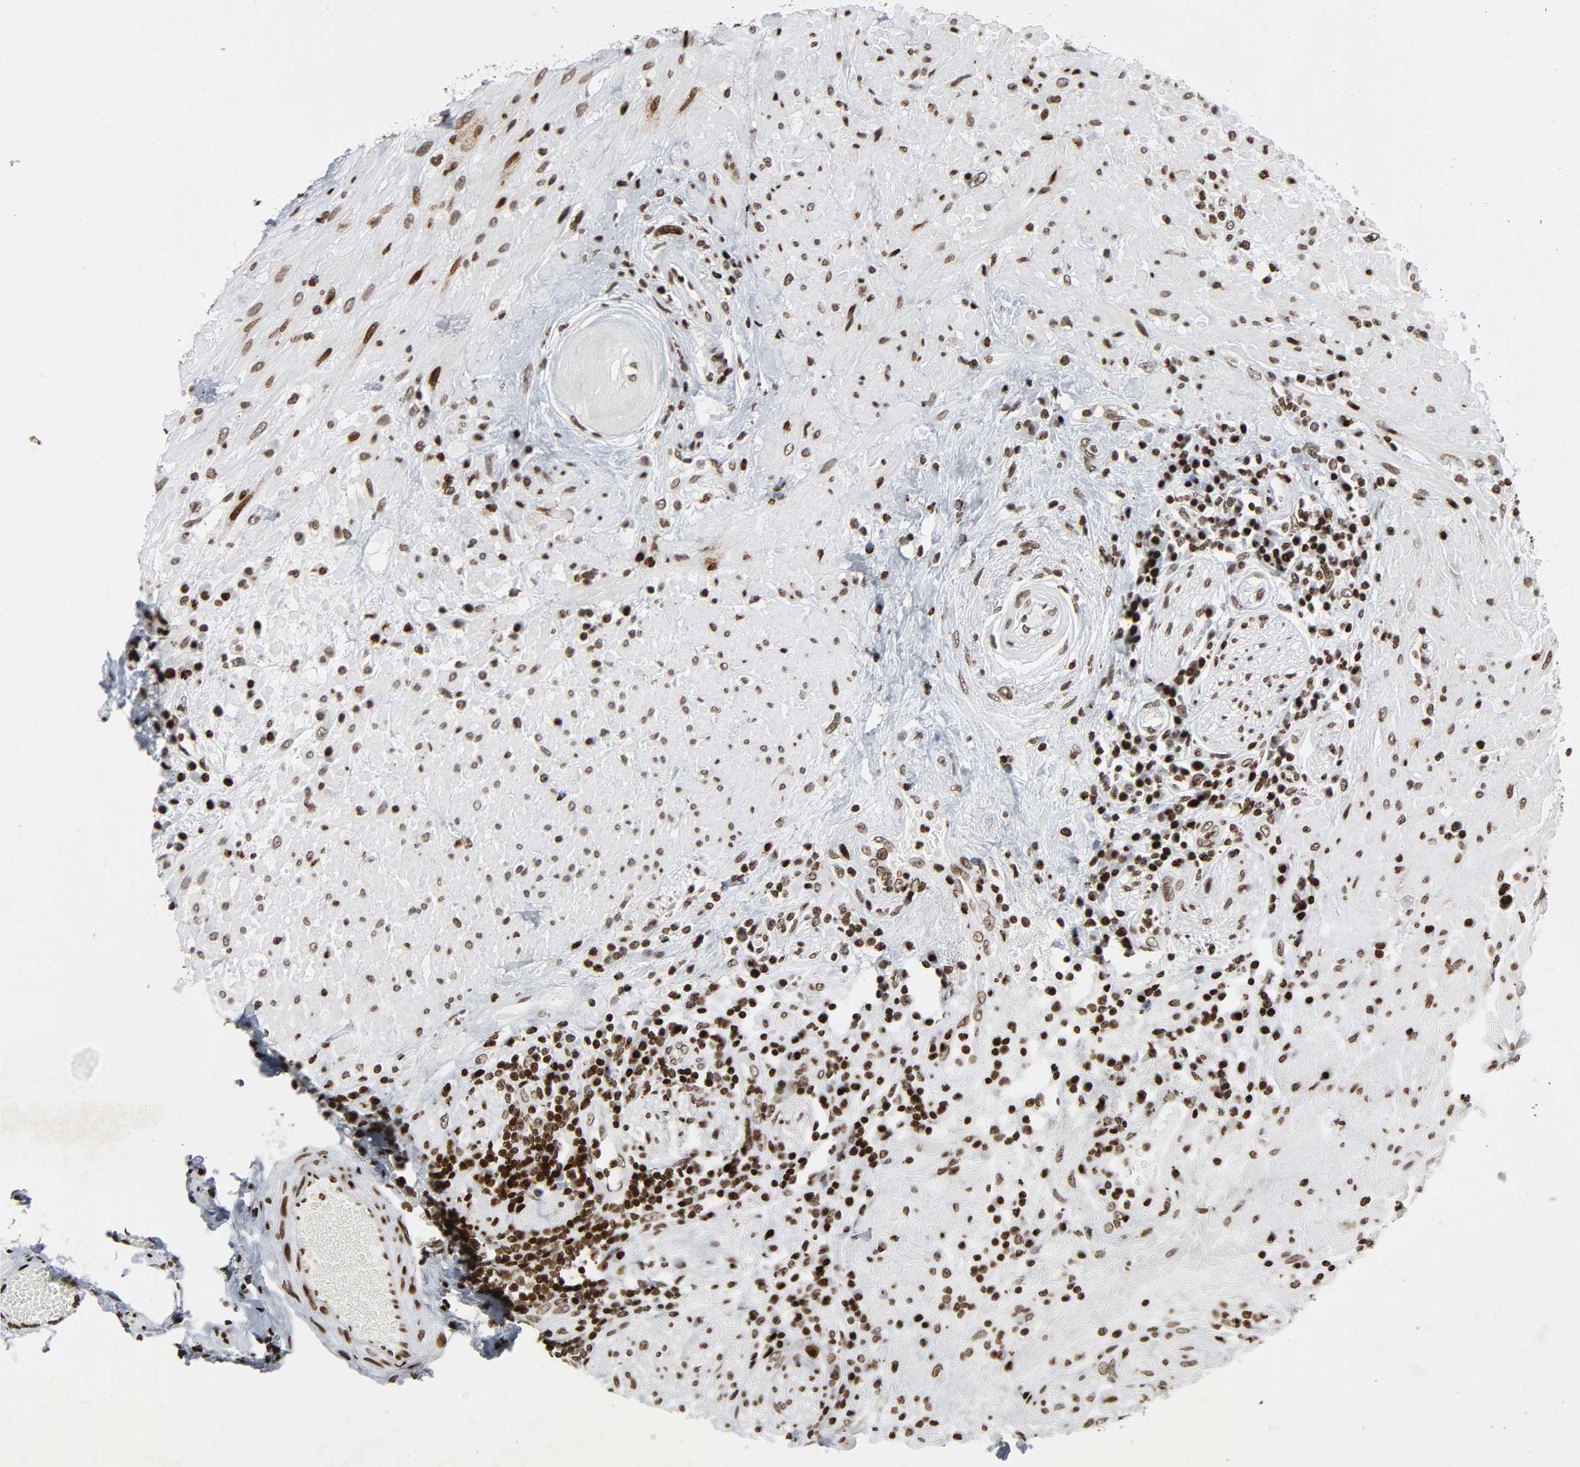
{"staining": {"intensity": "moderate", "quantity": ">75%", "location": "nuclear"}, "tissue": "seminal vesicle", "cell_type": "Glandular cells", "image_type": "normal", "snomed": [{"axis": "morphology", "description": "Normal tissue, NOS"}, {"axis": "topography", "description": "Seminal veicle"}], "caption": "Immunohistochemical staining of benign seminal vesicle shows medium levels of moderate nuclear positivity in about >75% of glandular cells.", "gene": "RXRA", "patient": {"sex": "male", "age": 61}}